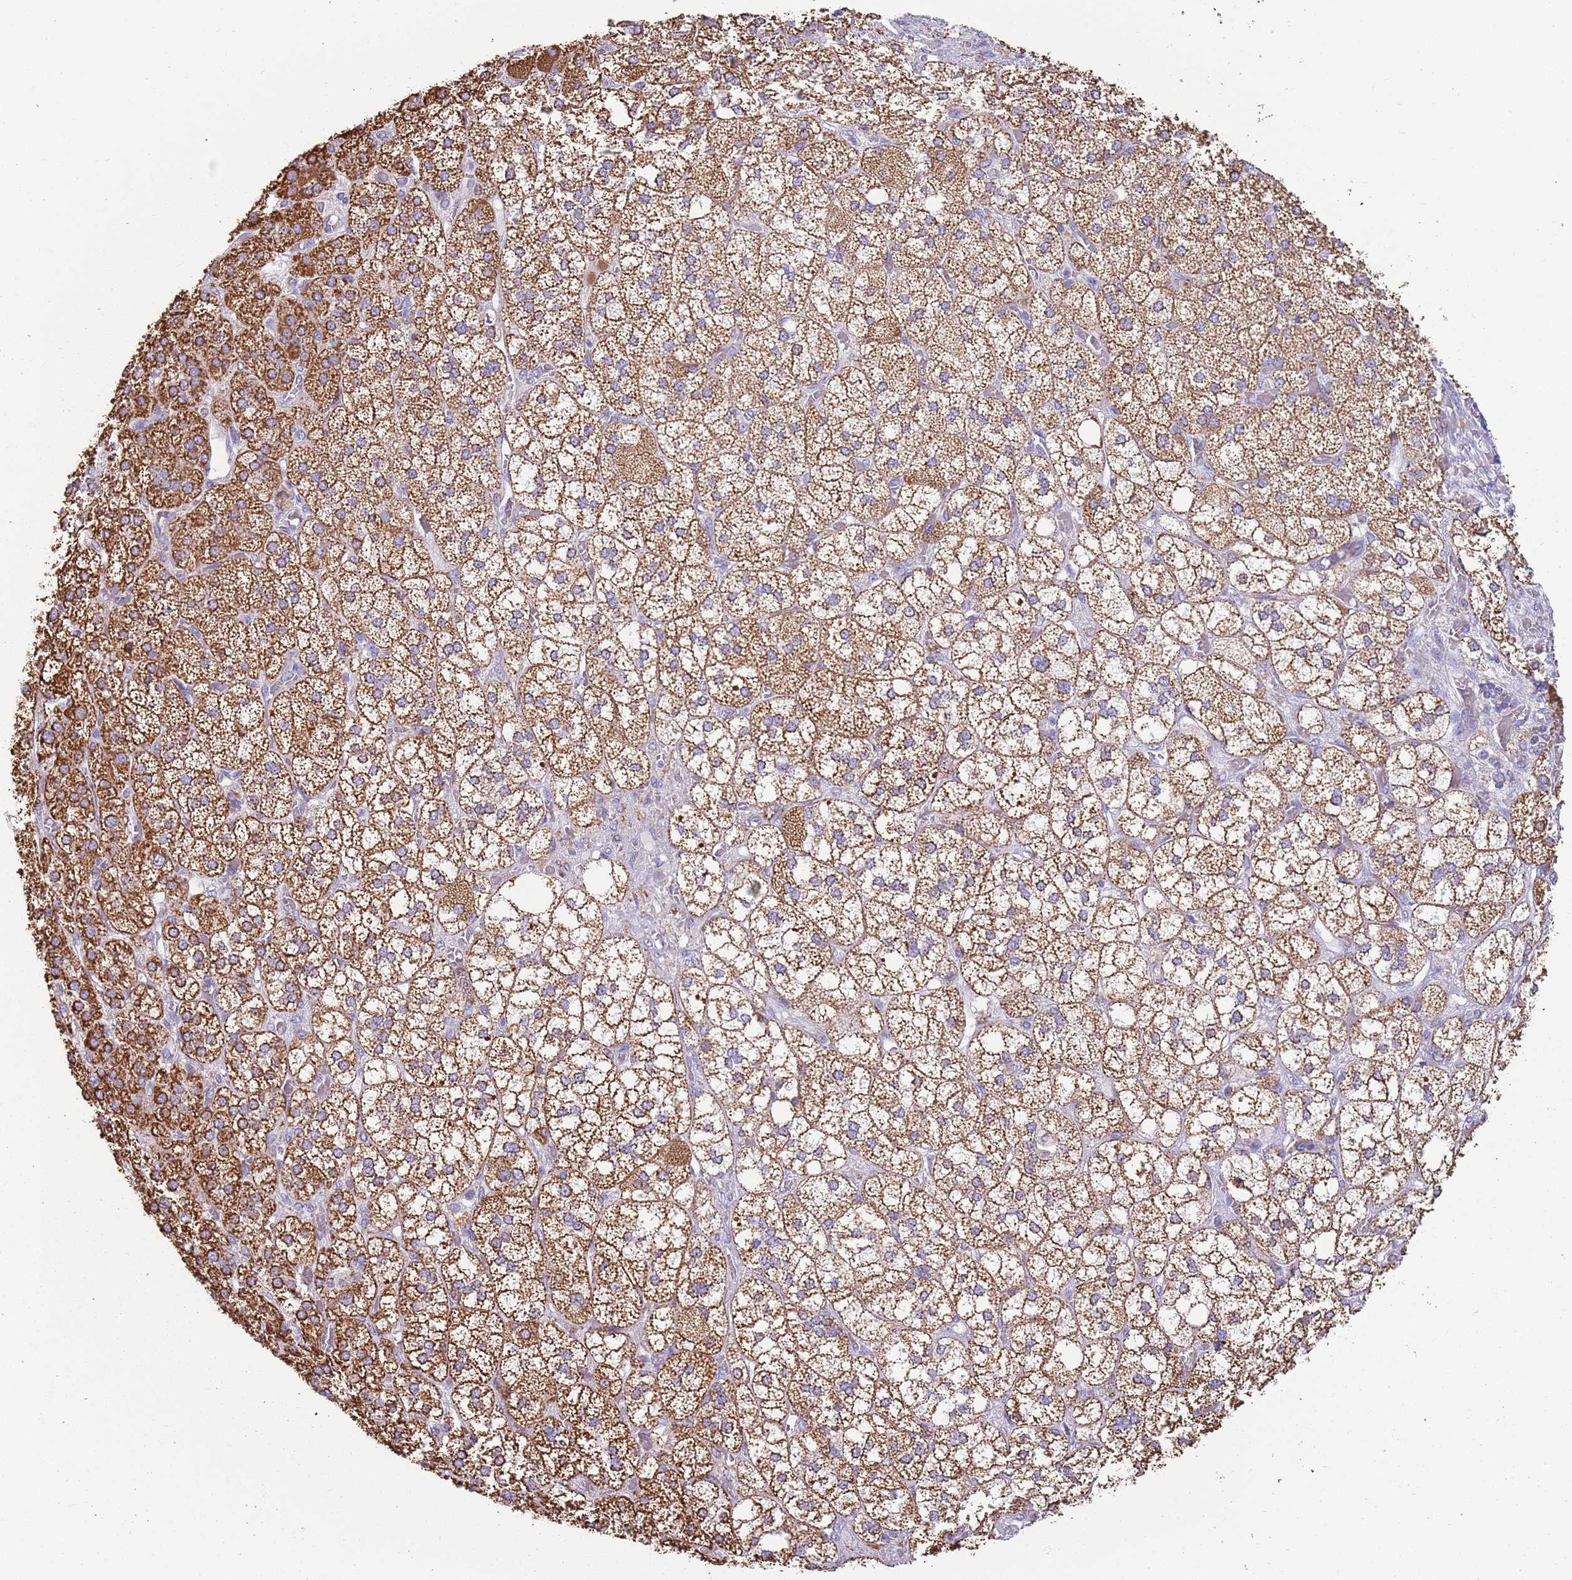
{"staining": {"intensity": "moderate", "quantity": ">75%", "location": "cytoplasmic/membranous"}, "tissue": "adrenal gland", "cell_type": "Glandular cells", "image_type": "normal", "snomed": [{"axis": "morphology", "description": "Normal tissue, NOS"}, {"axis": "topography", "description": "Adrenal gland"}], "caption": "A brown stain highlights moderate cytoplasmic/membranous positivity of a protein in glandular cells of unremarkable human adrenal gland. (Stains: DAB (3,3'-diaminobenzidine) in brown, nuclei in blue, Microscopy: brightfield microscopy at high magnification).", "gene": "TTLL1", "patient": {"sex": "male", "age": 61}}